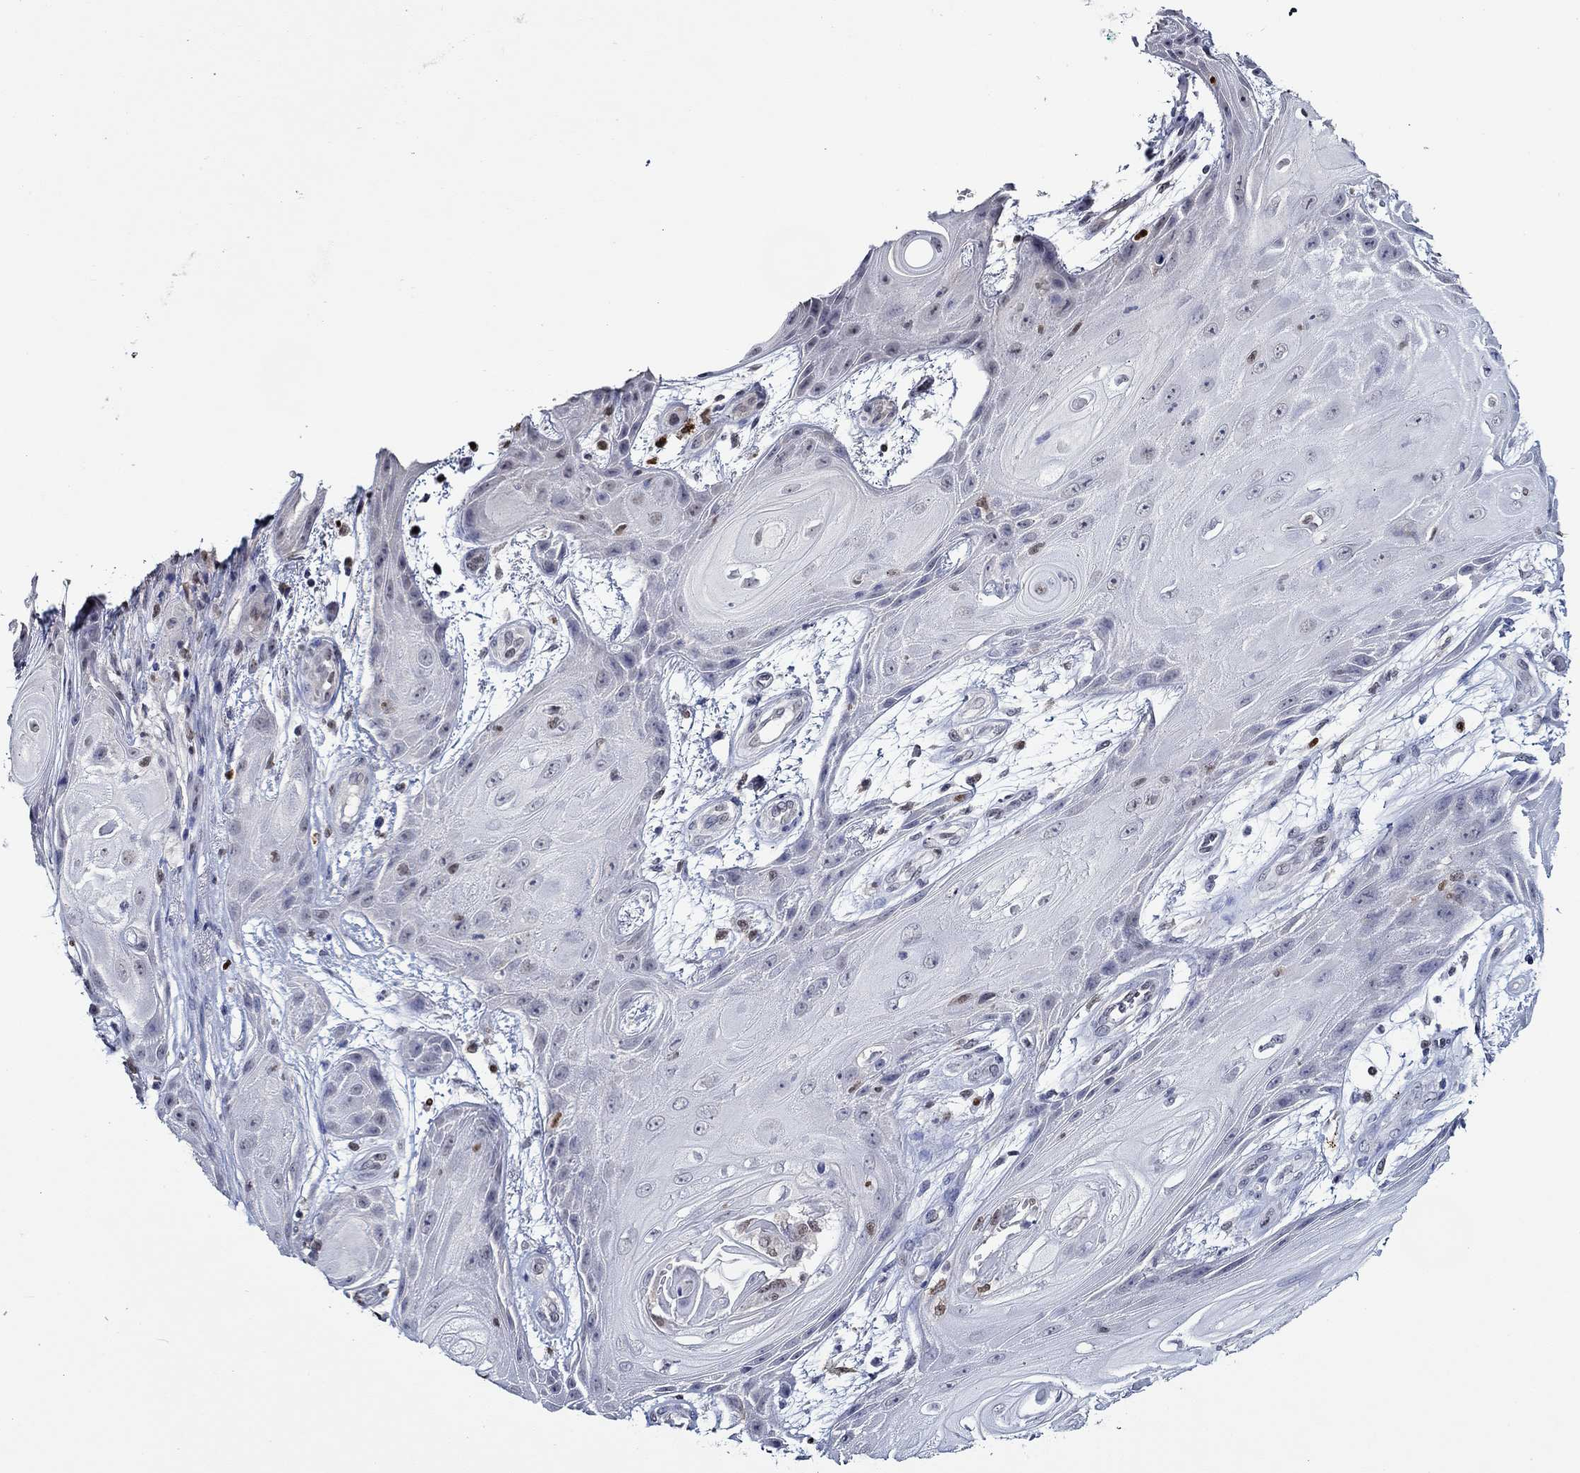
{"staining": {"intensity": "negative", "quantity": "none", "location": "none"}, "tissue": "skin cancer", "cell_type": "Tumor cells", "image_type": "cancer", "snomed": [{"axis": "morphology", "description": "Squamous cell carcinoma, NOS"}, {"axis": "topography", "description": "Skin"}], "caption": "Immunohistochemical staining of skin cancer (squamous cell carcinoma) displays no significant expression in tumor cells.", "gene": "GATA2", "patient": {"sex": "male", "age": 62}}